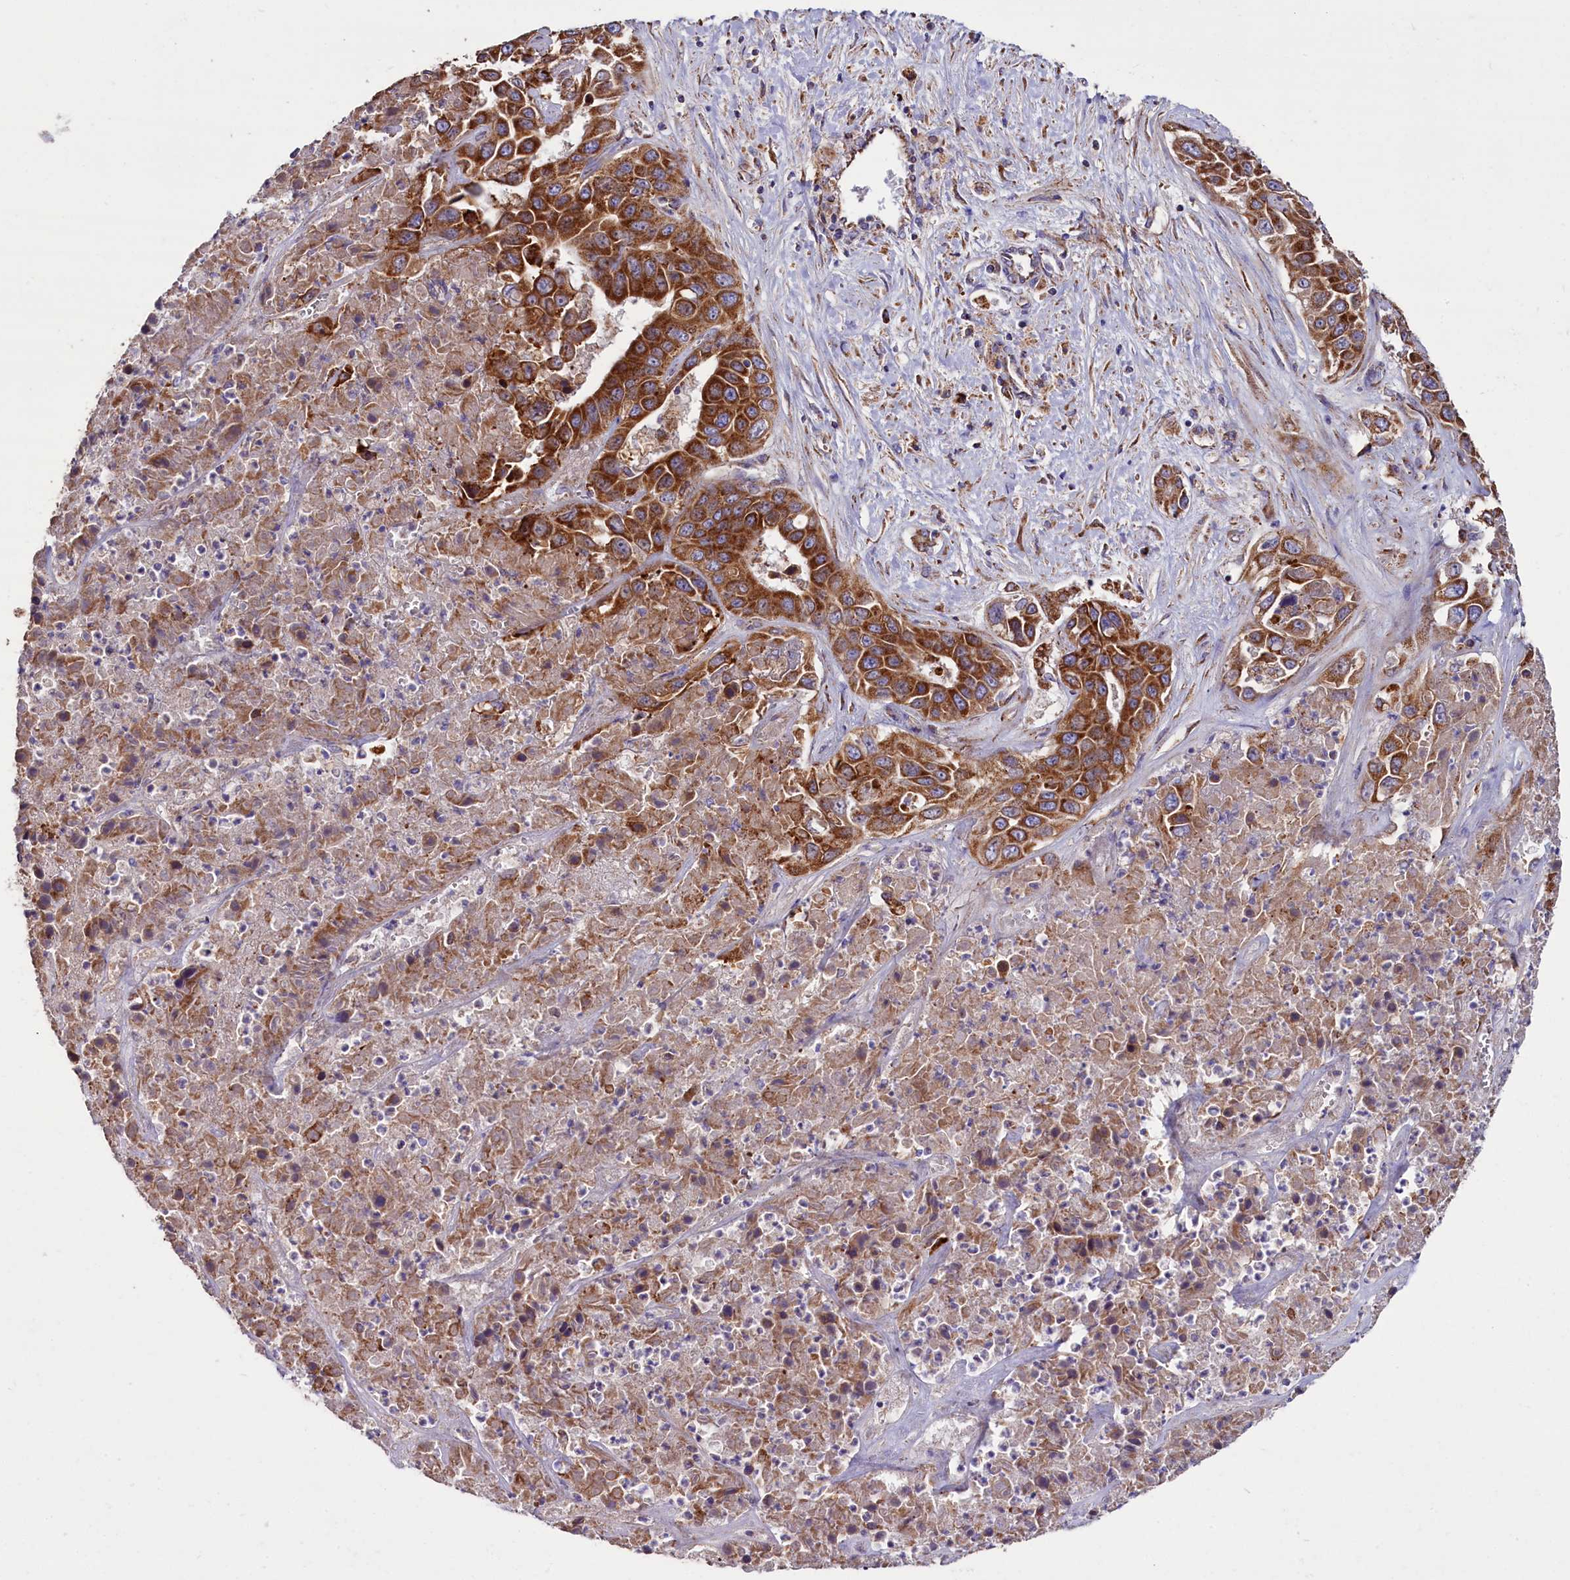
{"staining": {"intensity": "strong", "quantity": ">75%", "location": "cytoplasmic/membranous"}, "tissue": "liver cancer", "cell_type": "Tumor cells", "image_type": "cancer", "snomed": [{"axis": "morphology", "description": "Cholangiocarcinoma"}, {"axis": "topography", "description": "Liver"}], "caption": "A high amount of strong cytoplasmic/membranous staining is present in about >75% of tumor cells in liver cholangiocarcinoma tissue.", "gene": "ZSWIM1", "patient": {"sex": "female", "age": 52}}